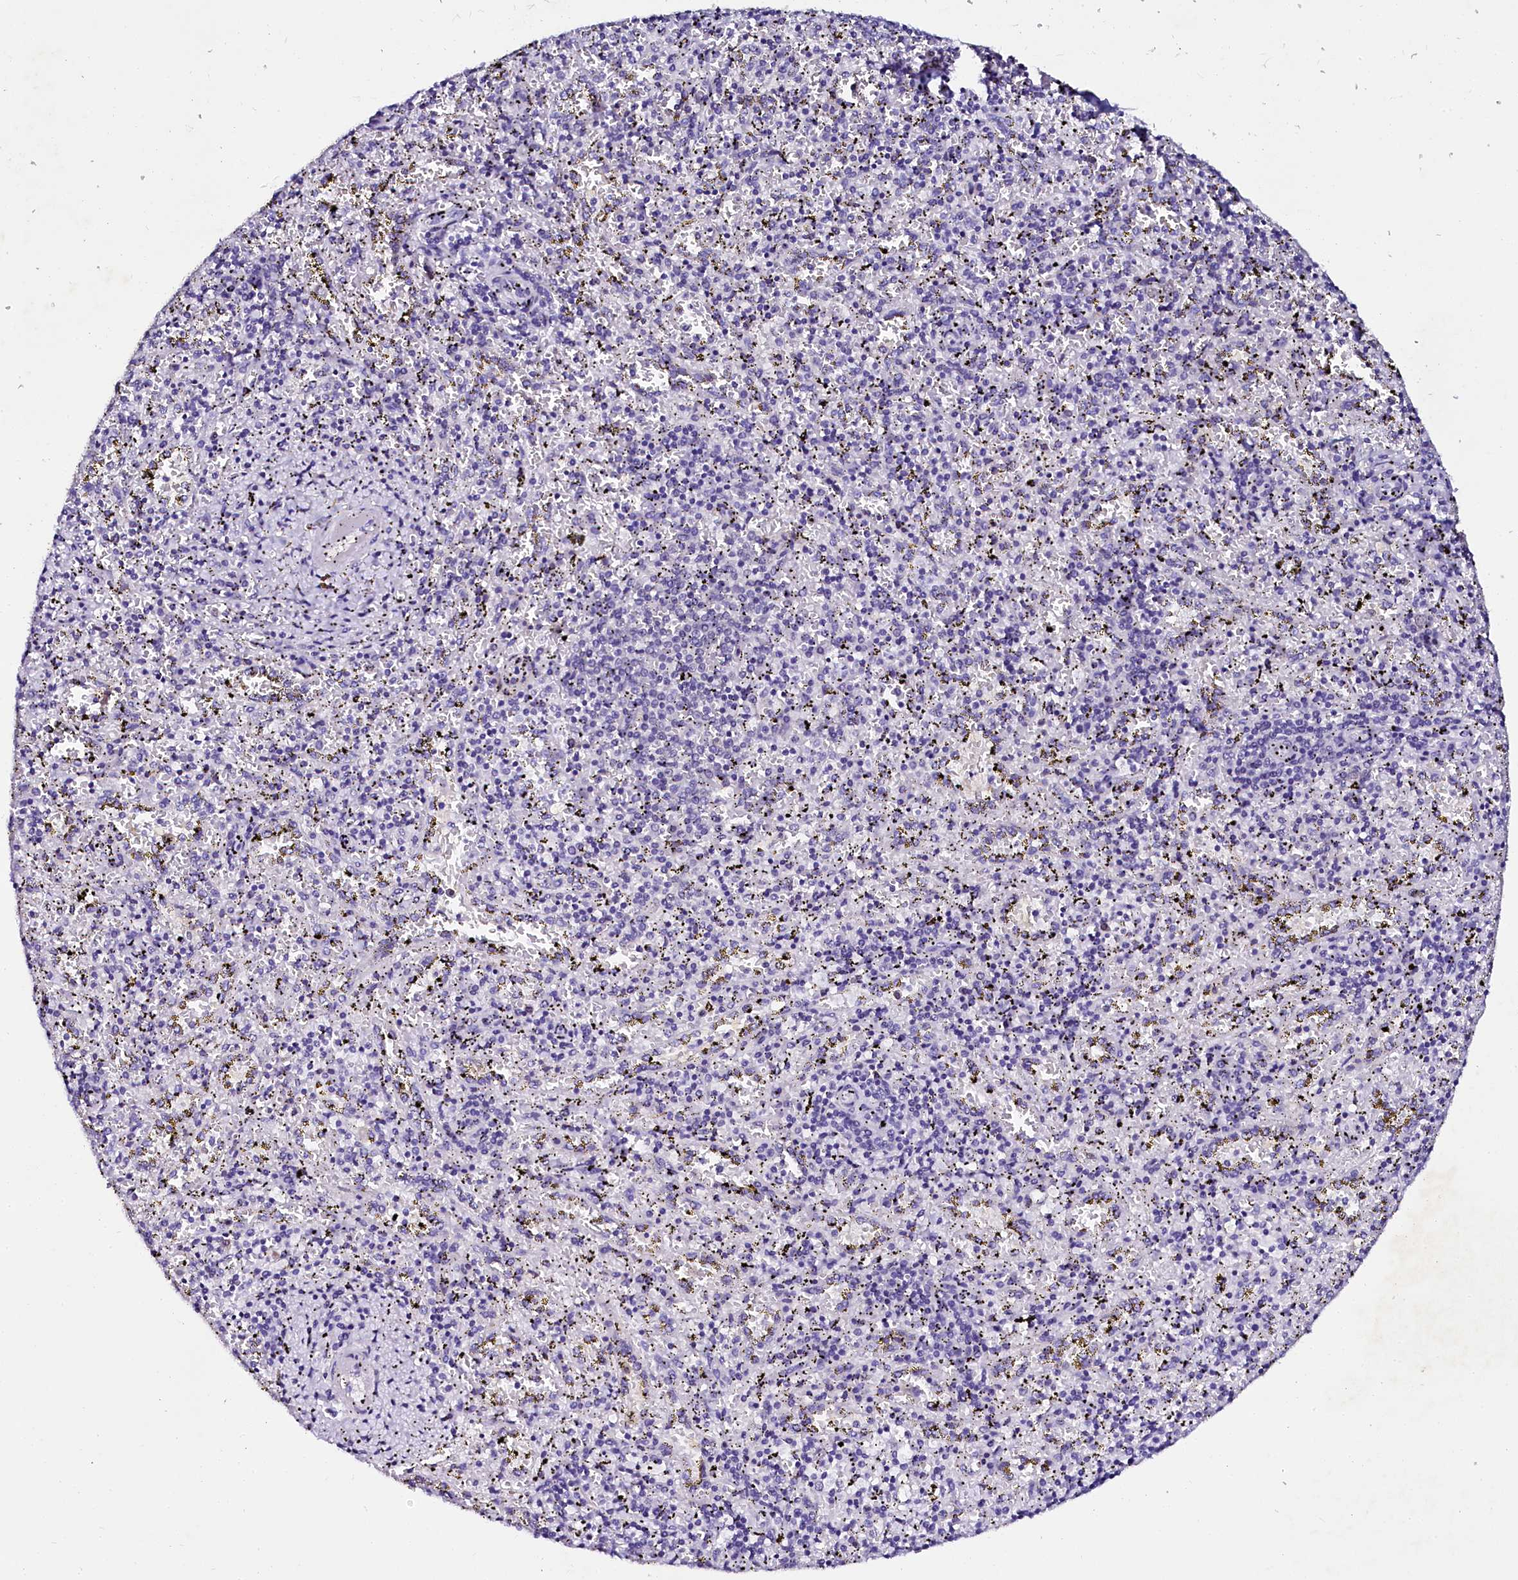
{"staining": {"intensity": "negative", "quantity": "none", "location": "none"}, "tissue": "spleen", "cell_type": "Cells in red pulp", "image_type": "normal", "snomed": [{"axis": "morphology", "description": "Normal tissue, NOS"}, {"axis": "topography", "description": "Spleen"}], "caption": "Protein analysis of unremarkable spleen displays no significant staining in cells in red pulp. Nuclei are stained in blue.", "gene": "SORD", "patient": {"sex": "male", "age": 11}}